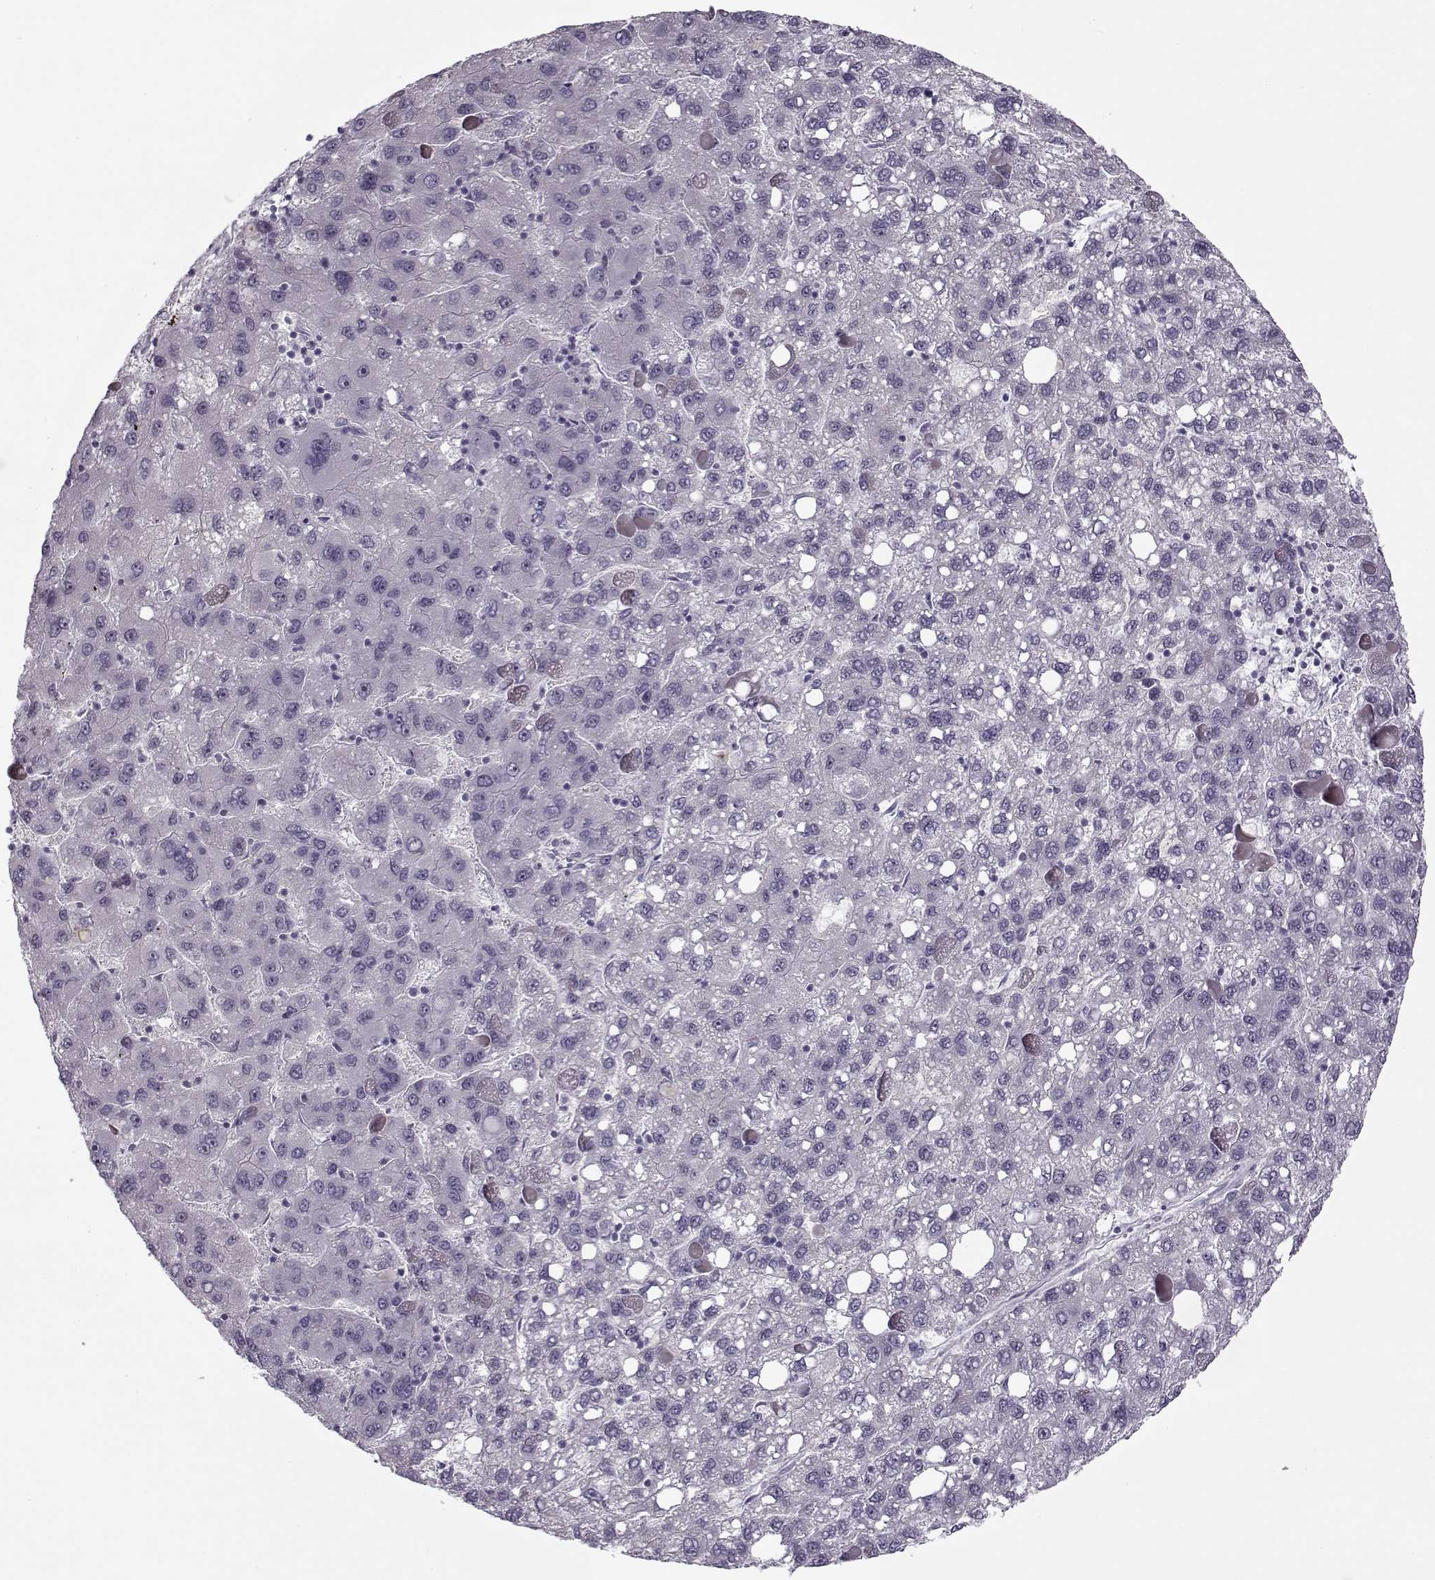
{"staining": {"intensity": "negative", "quantity": "none", "location": "none"}, "tissue": "liver cancer", "cell_type": "Tumor cells", "image_type": "cancer", "snomed": [{"axis": "morphology", "description": "Carcinoma, Hepatocellular, NOS"}, {"axis": "topography", "description": "Liver"}], "caption": "Immunohistochemical staining of human liver cancer (hepatocellular carcinoma) demonstrates no significant expression in tumor cells. (Brightfield microscopy of DAB immunohistochemistry at high magnification).", "gene": "PNMT", "patient": {"sex": "female", "age": 82}}